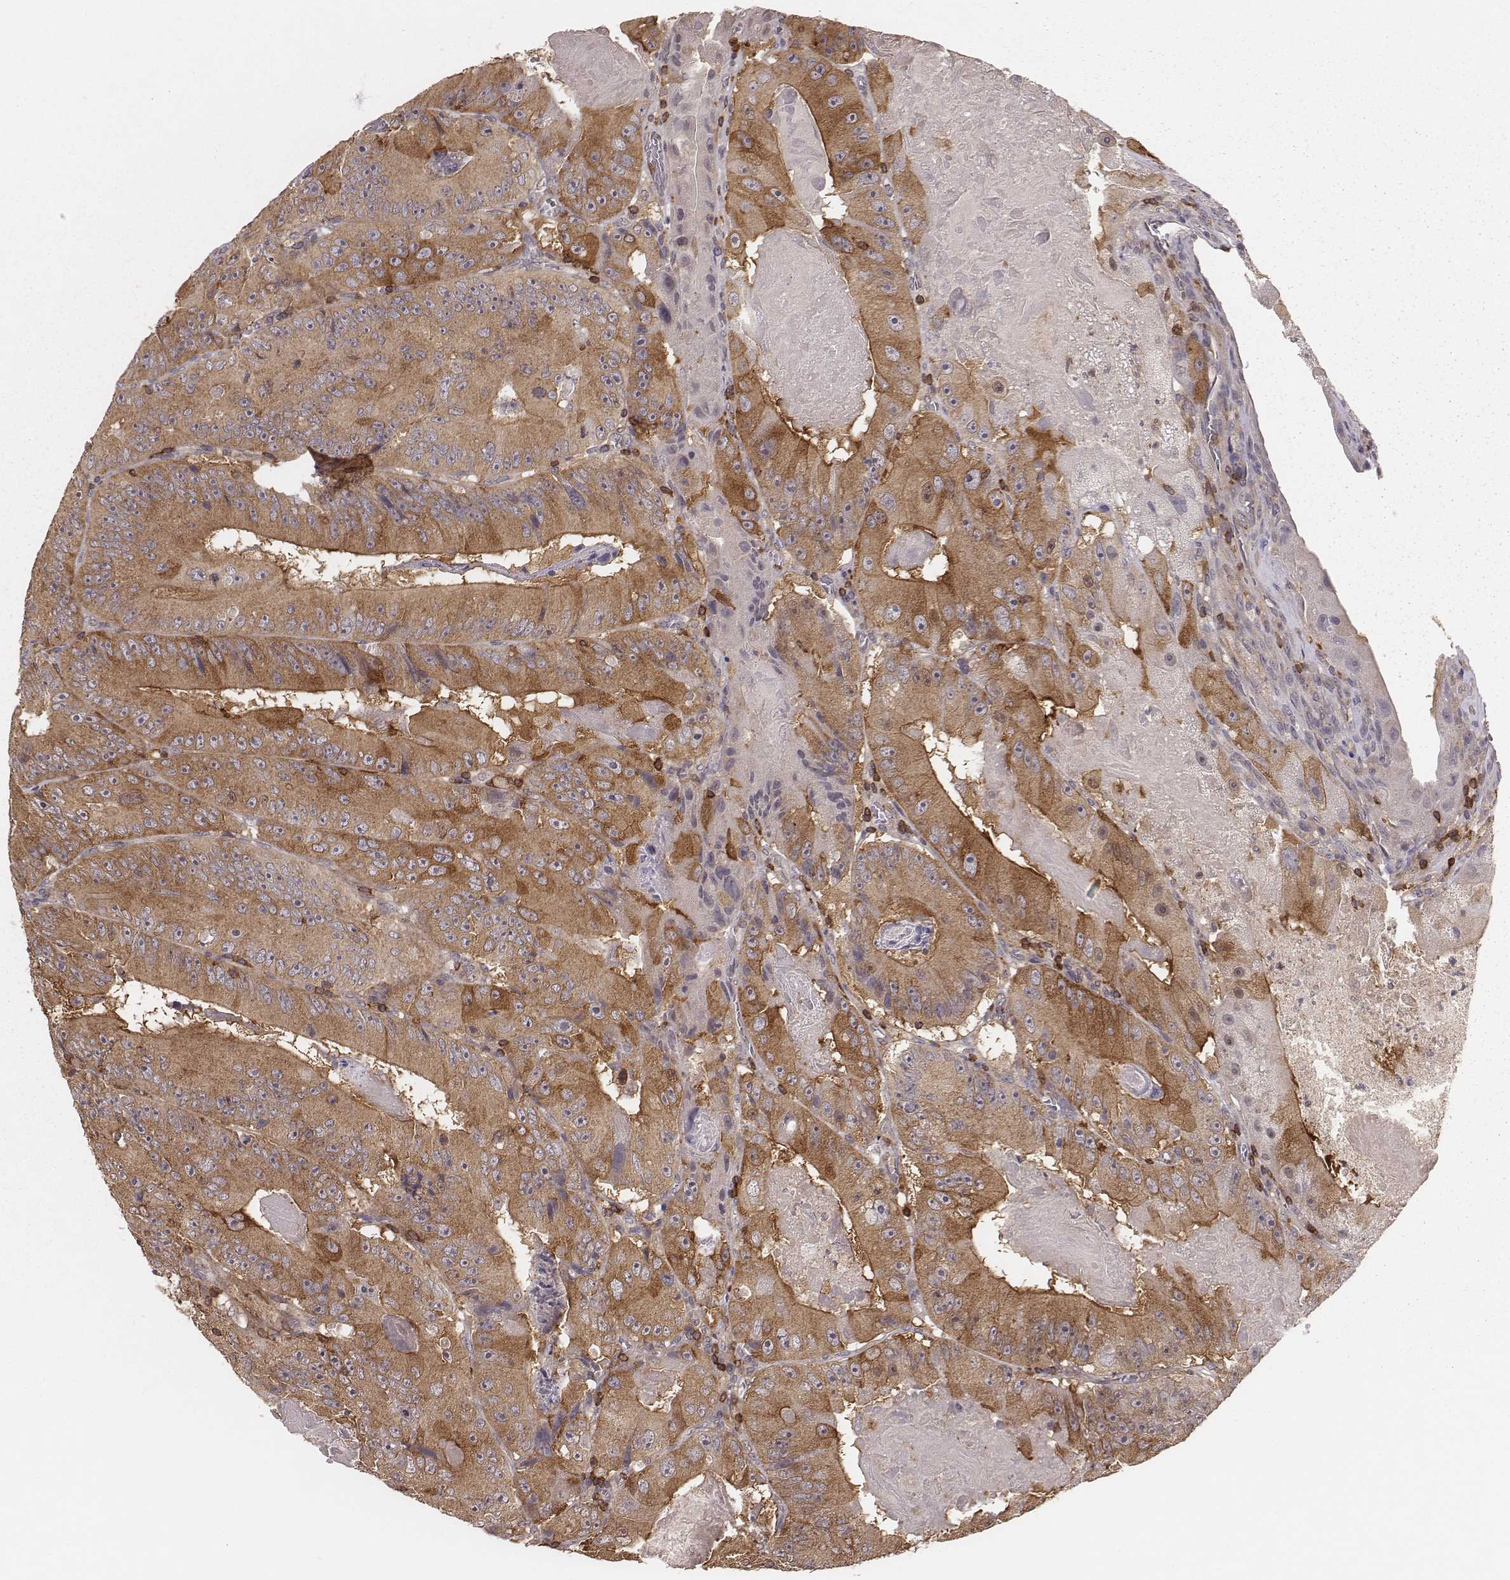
{"staining": {"intensity": "moderate", "quantity": ">75%", "location": "cytoplasmic/membranous"}, "tissue": "colorectal cancer", "cell_type": "Tumor cells", "image_type": "cancer", "snomed": [{"axis": "morphology", "description": "Adenocarcinoma, NOS"}, {"axis": "topography", "description": "Colon"}], "caption": "Protein expression analysis of human colorectal cancer reveals moderate cytoplasmic/membranous staining in about >75% of tumor cells.", "gene": "PILRA", "patient": {"sex": "female", "age": 86}}